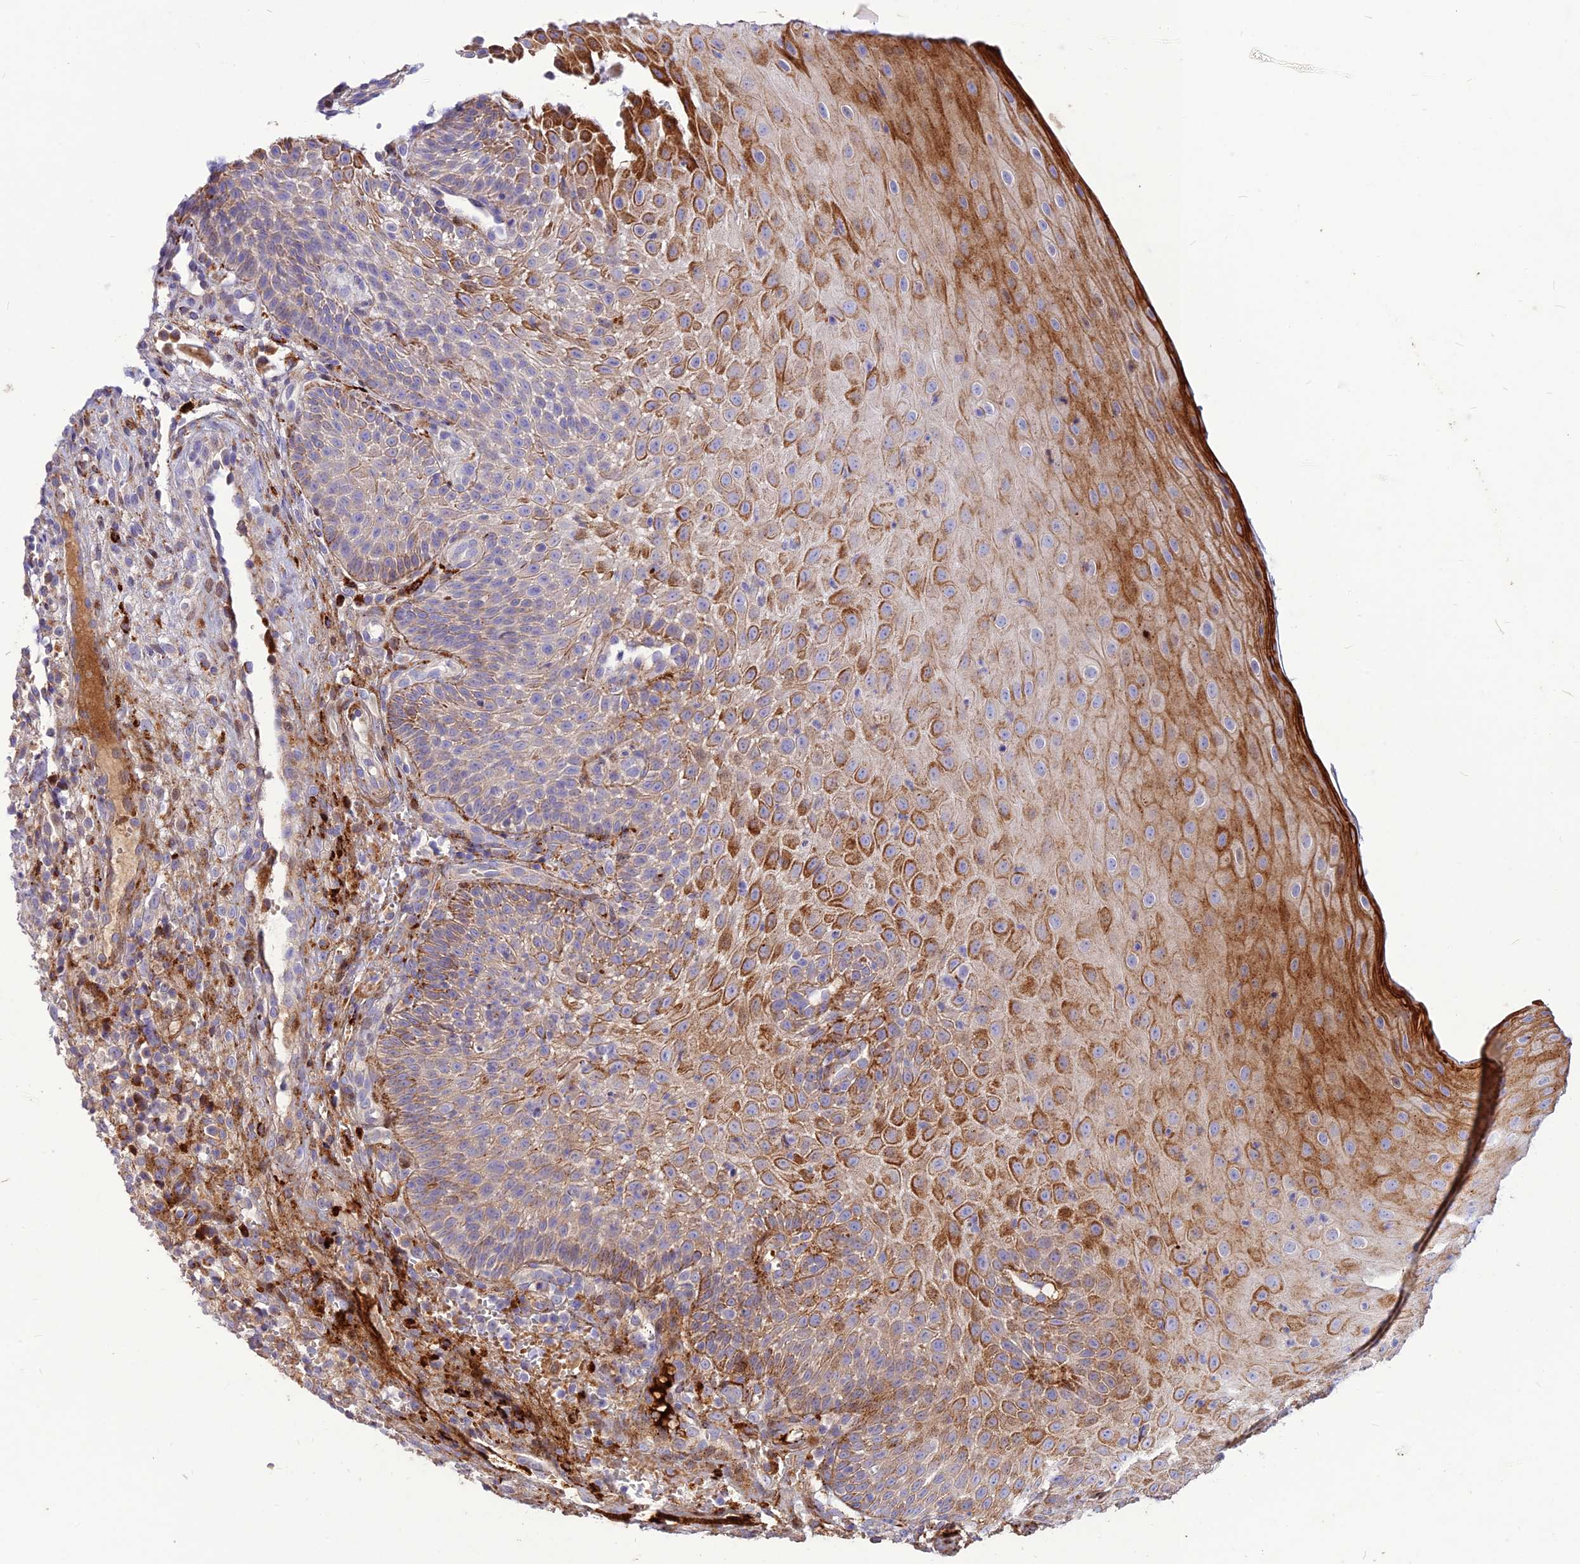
{"staining": {"intensity": "strong", "quantity": "25%-75%", "location": "cytoplasmic/membranous"}, "tissue": "oral mucosa", "cell_type": "Squamous epithelial cells", "image_type": "normal", "snomed": [{"axis": "morphology", "description": "Normal tissue, NOS"}, {"axis": "topography", "description": "Oral tissue"}], "caption": "Immunohistochemistry (IHC) histopathology image of normal human oral mucosa stained for a protein (brown), which exhibits high levels of strong cytoplasmic/membranous expression in about 25%-75% of squamous epithelial cells.", "gene": "RIMOC1", "patient": {"sex": "female", "age": 13}}